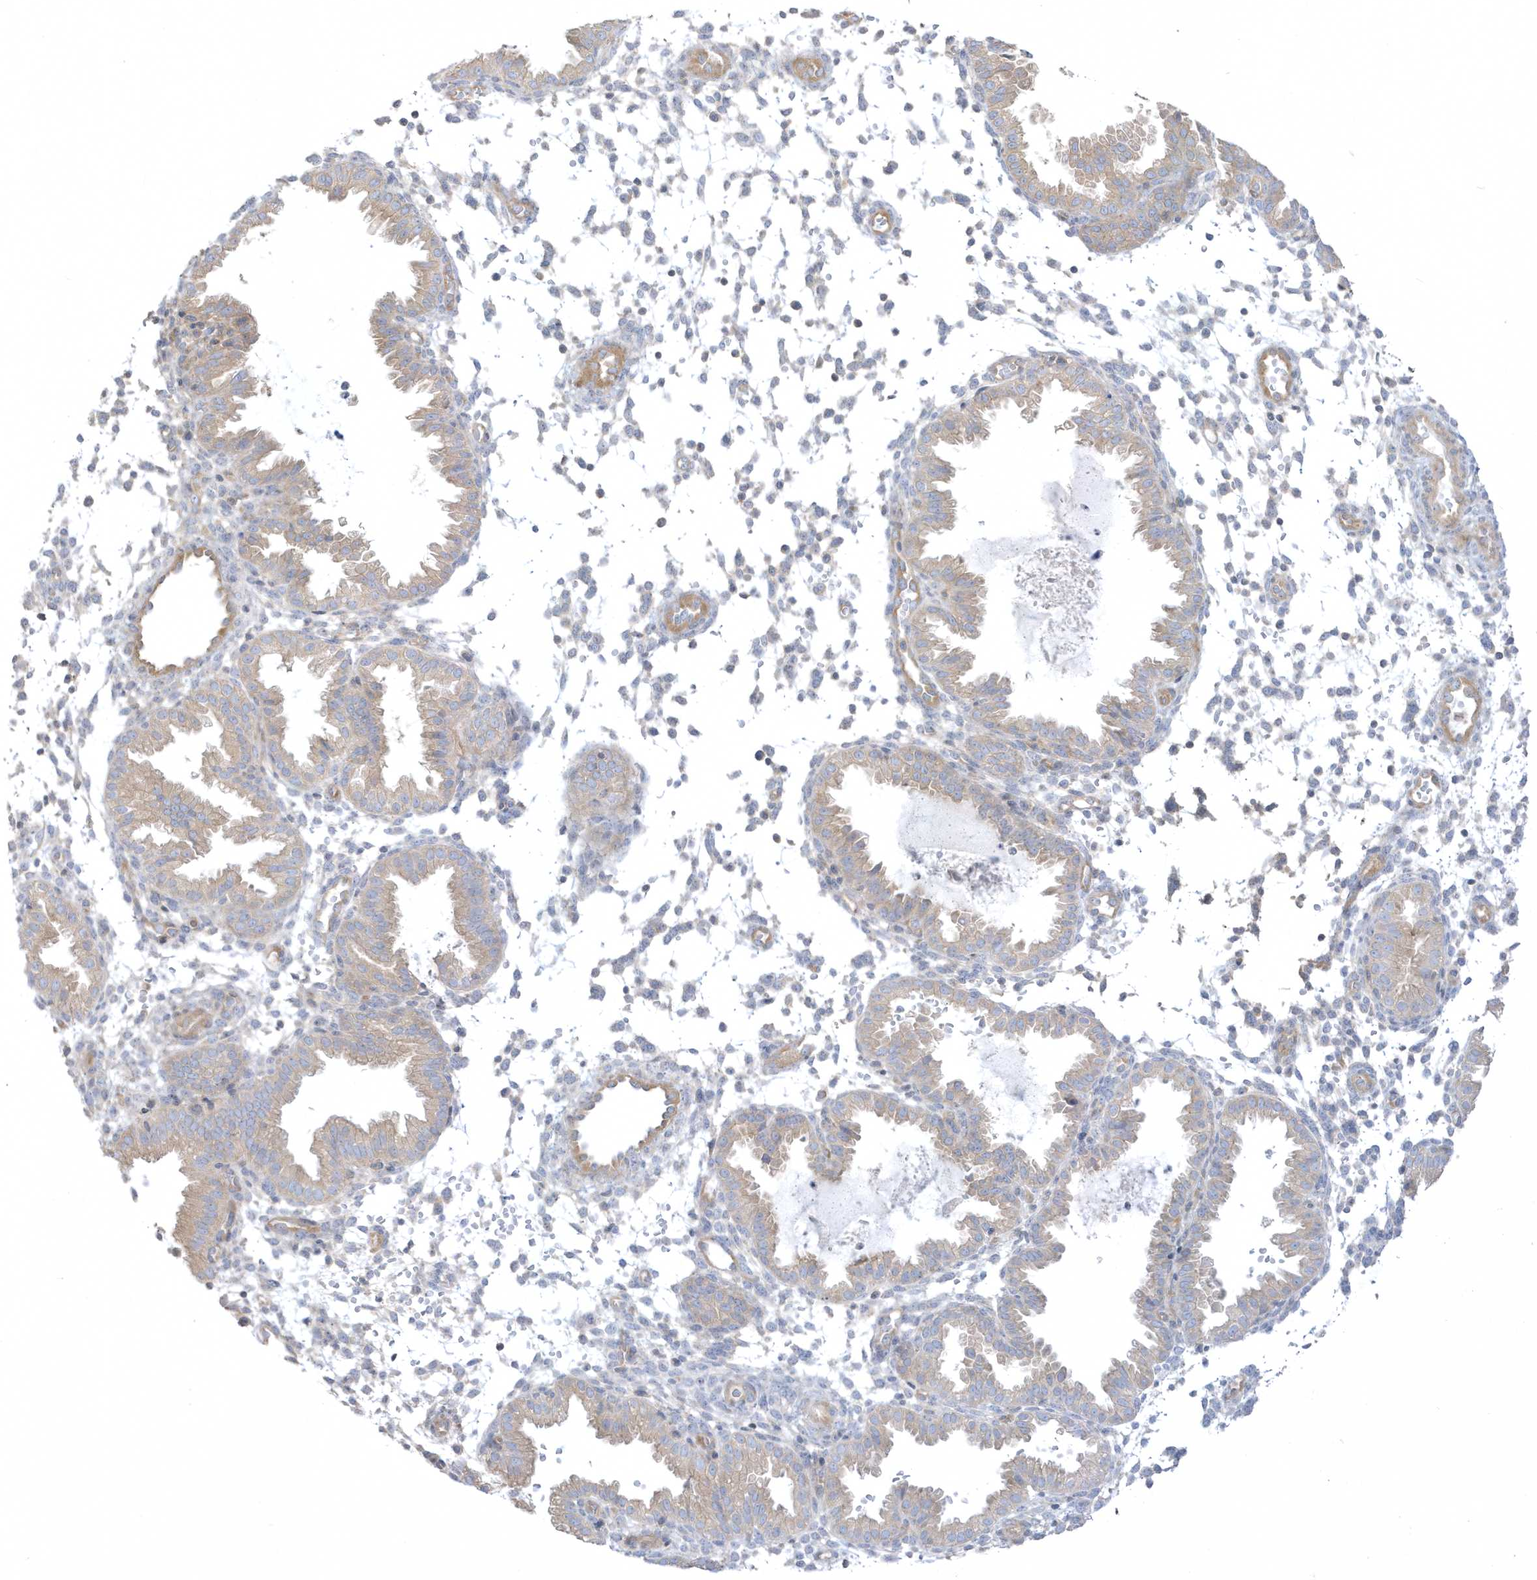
{"staining": {"intensity": "negative", "quantity": "none", "location": "none"}, "tissue": "endometrium", "cell_type": "Cells in endometrial stroma", "image_type": "normal", "snomed": [{"axis": "morphology", "description": "Normal tissue, NOS"}, {"axis": "topography", "description": "Endometrium"}], "caption": "This is an immunohistochemistry image of normal human endometrium. There is no positivity in cells in endometrial stroma.", "gene": "ARHGEF9", "patient": {"sex": "female", "age": 33}}